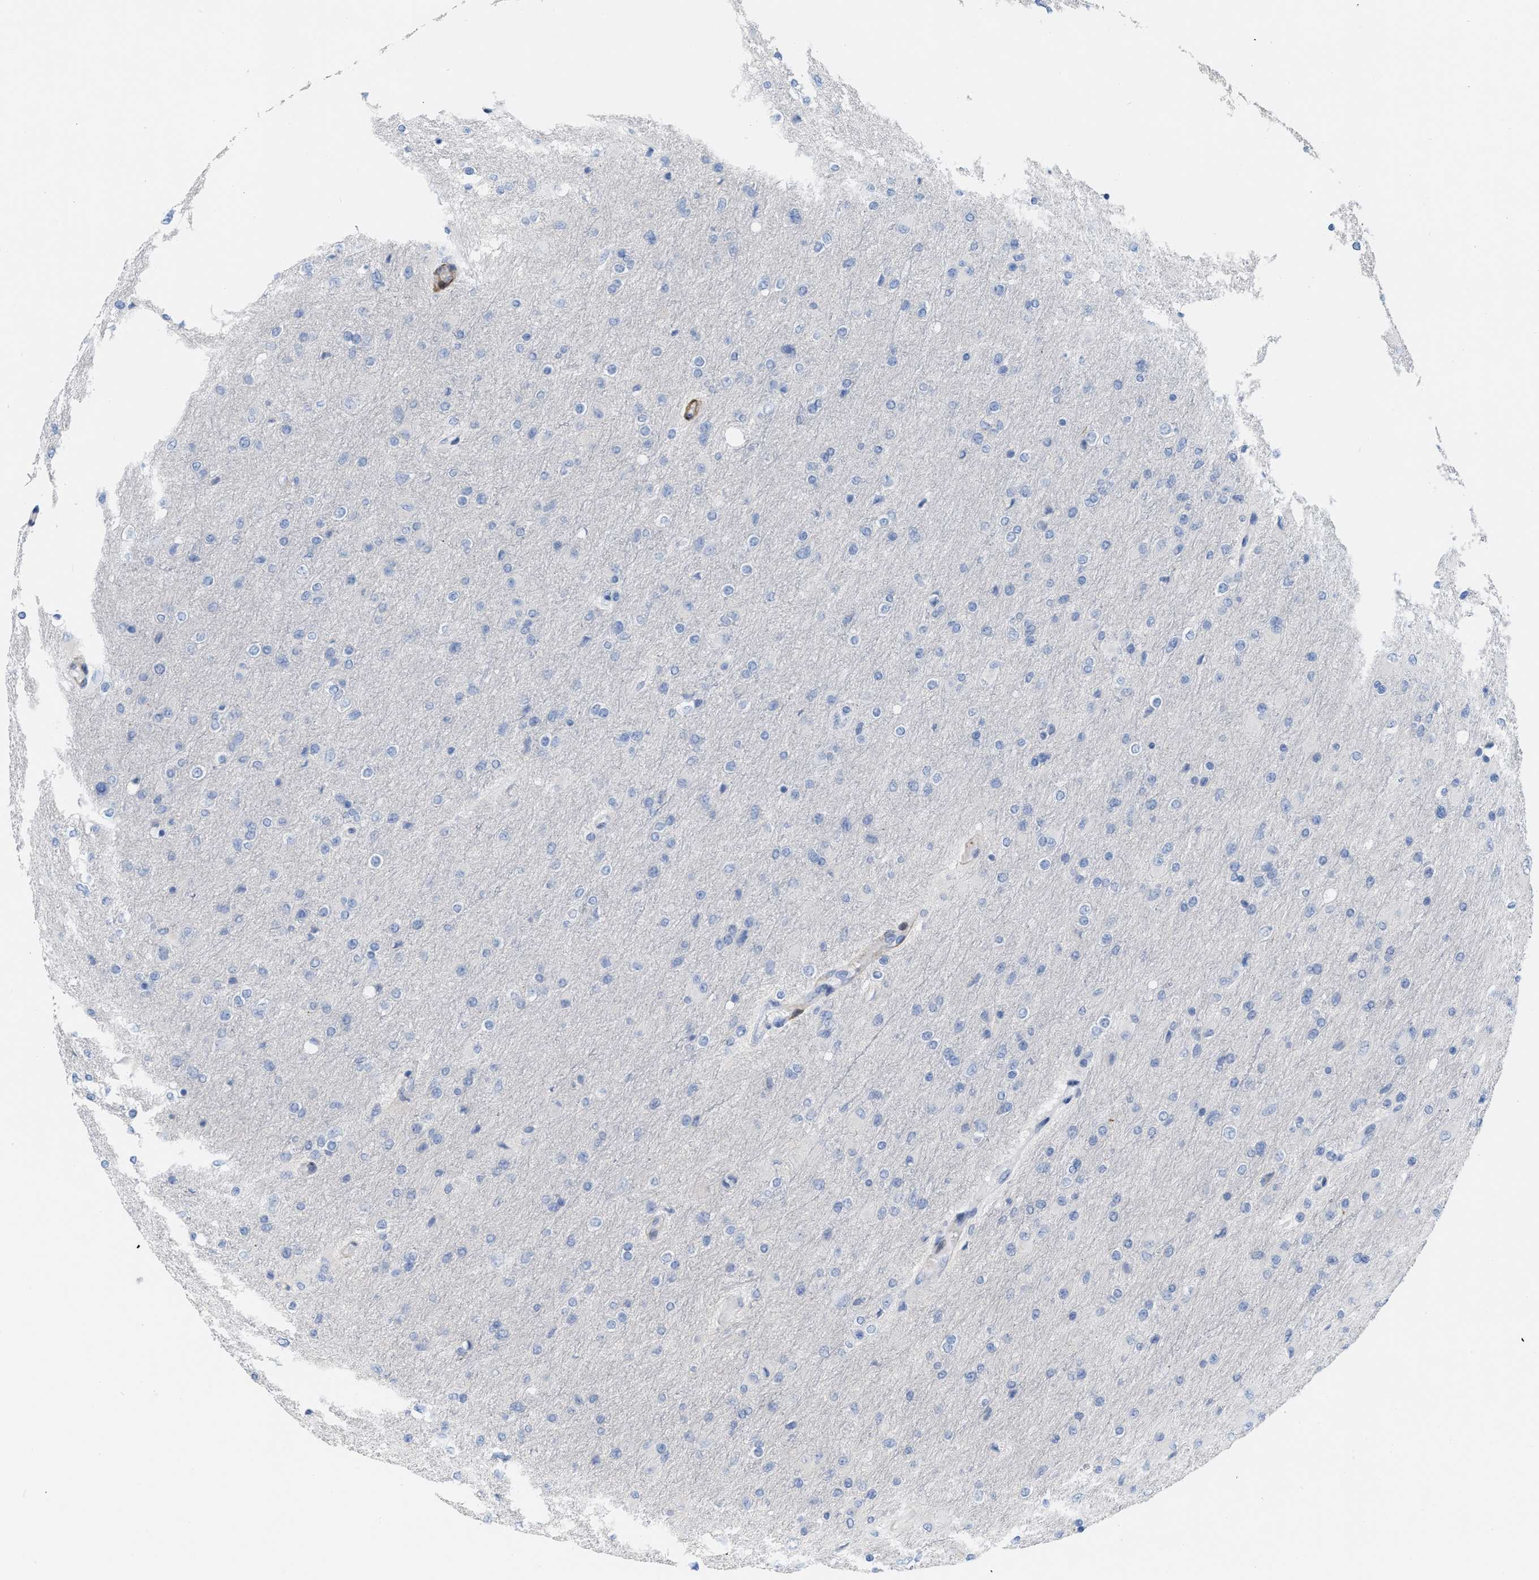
{"staining": {"intensity": "negative", "quantity": "none", "location": "none"}, "tissue": "glioma", "cell_type": "Tumor cells", "image_type": "cancer", "snomed": [{"axis": "morphology", "description": "Glioma, malignant, High grade"}, {"axis": "topography", "description": "Cerebral cortex"}], "caption": "High power microscopy image of an IHC micrograph of malignant glioma (high-grade), revealing no significant expression in tumor cells. Brightfield microscopy of immunohistochemistry stained with DAB (brown) and hematoxylin (blue), captured at high magnification.", "gene": "TAGLN", "patient": {"sex": "female", "age": 36}}